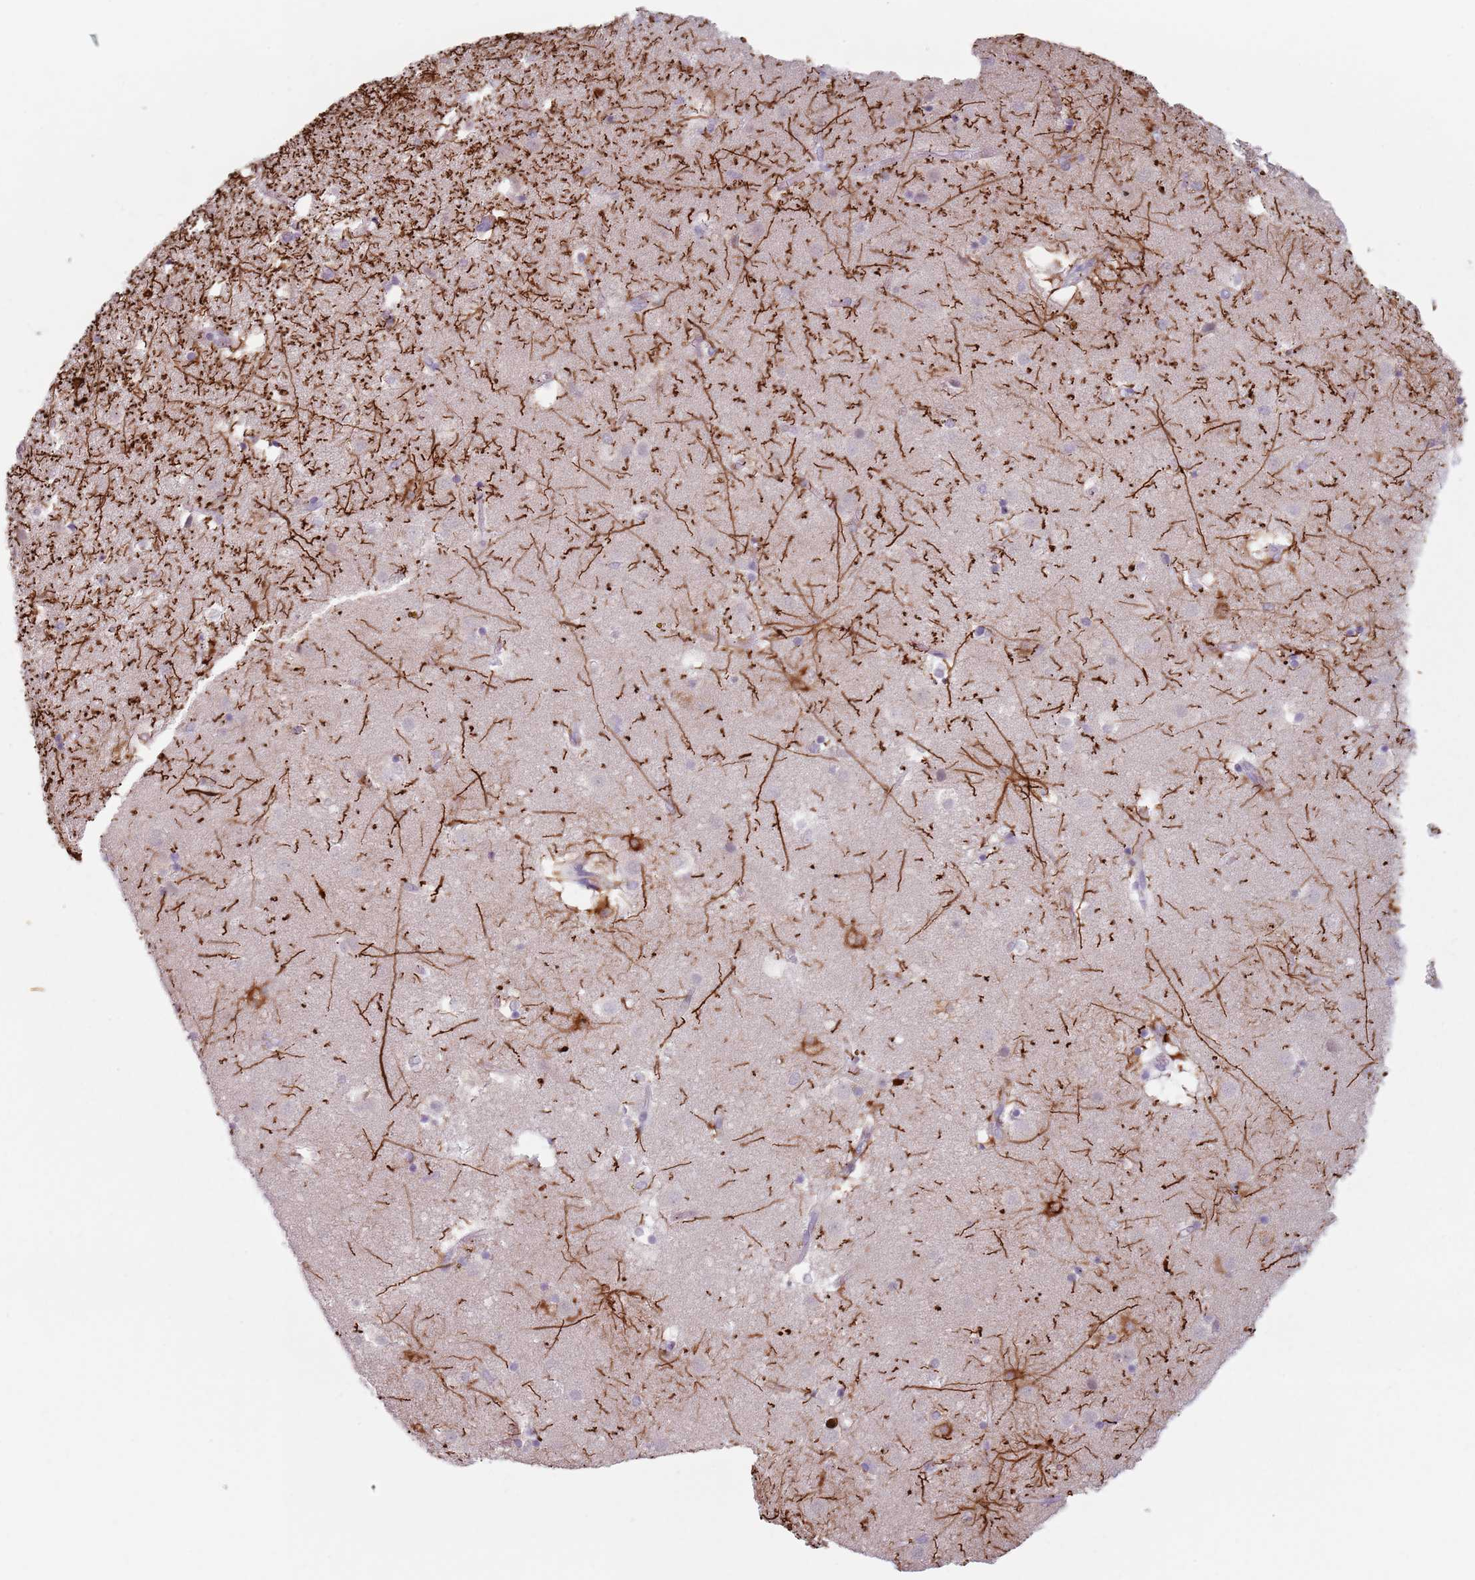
{"staining": {"intensity": "strong", "quantity": "<25%", "location": "cytoplasmic/membranous"}, "tissue": "caudate", "cell_type": "Glial cells", "image_type": "normal", "snomed": [{"axis": "morphology", "description": "Normal tissue, NOS"}, {"axis": "topography", "description": "Lateral ventricle wall"}], "caption": "This image shows immunohistochemistry staining of benign human caudate, with medium strong cytoplasmic/membranous expression in about <25% of glial cells.", "gene": "CEP19", "patient": {"sex": "male", "age": 70}}